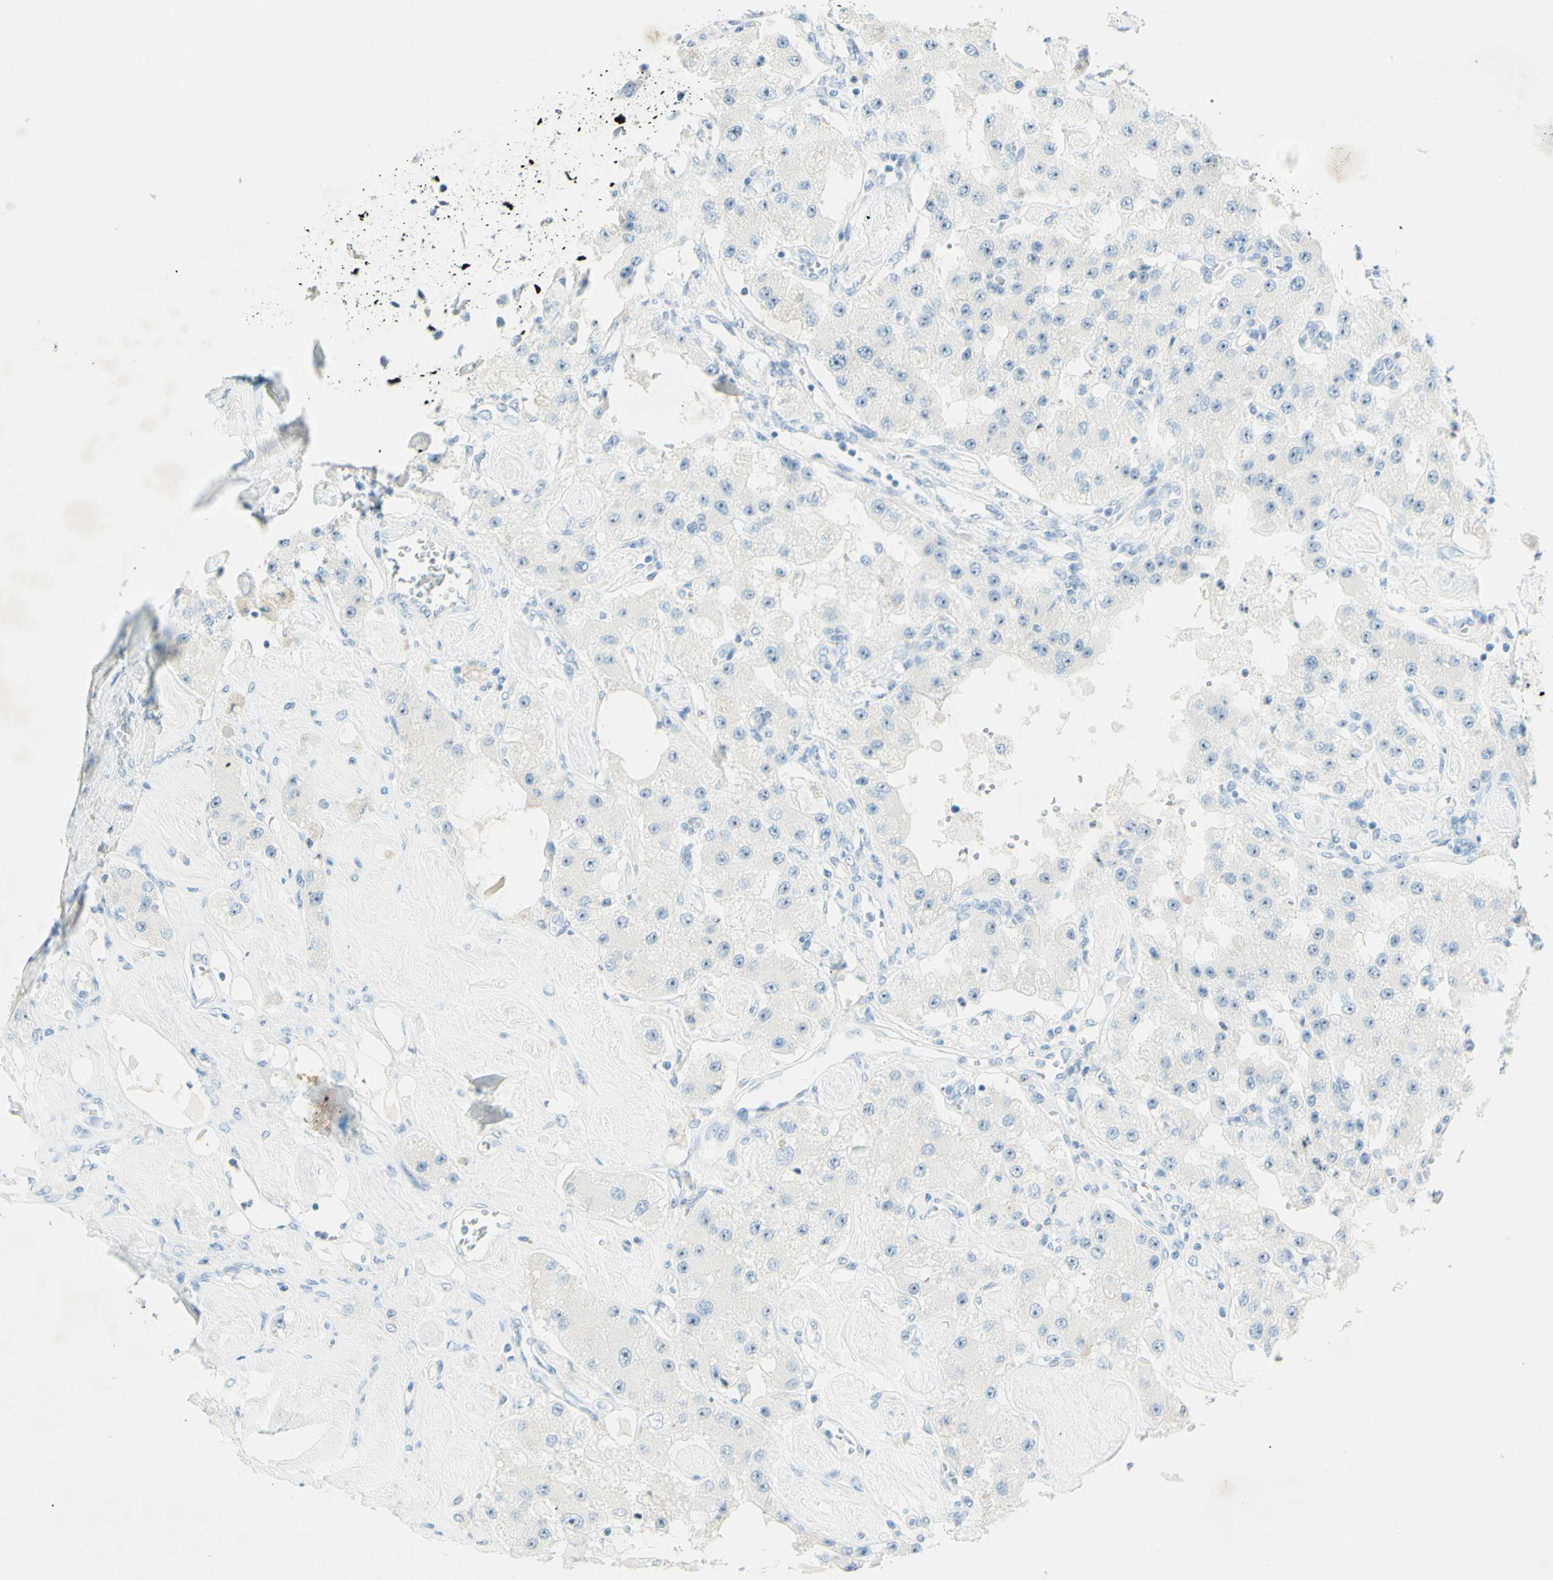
{"staining": {"intensity": "negative", "quantity": "none", "location": "none"}, "tissue": "carcinoid", "cell_type": "Tumor cells", "image_type": "cancer", "snomed": [{"axis": "morphology", "description": "Carcinoid, malignant, NOS"}, {"axis": "topography", "description": "Pancreas"}], "caption": "High power microscopy histopathology image of an immunohistochemistry (IHC) histopathology image of carcinoid, revealing no significant positivity in tumor cells.", "gene": "FMR1NB", "patient": {"sex": "male", "age": 41}}